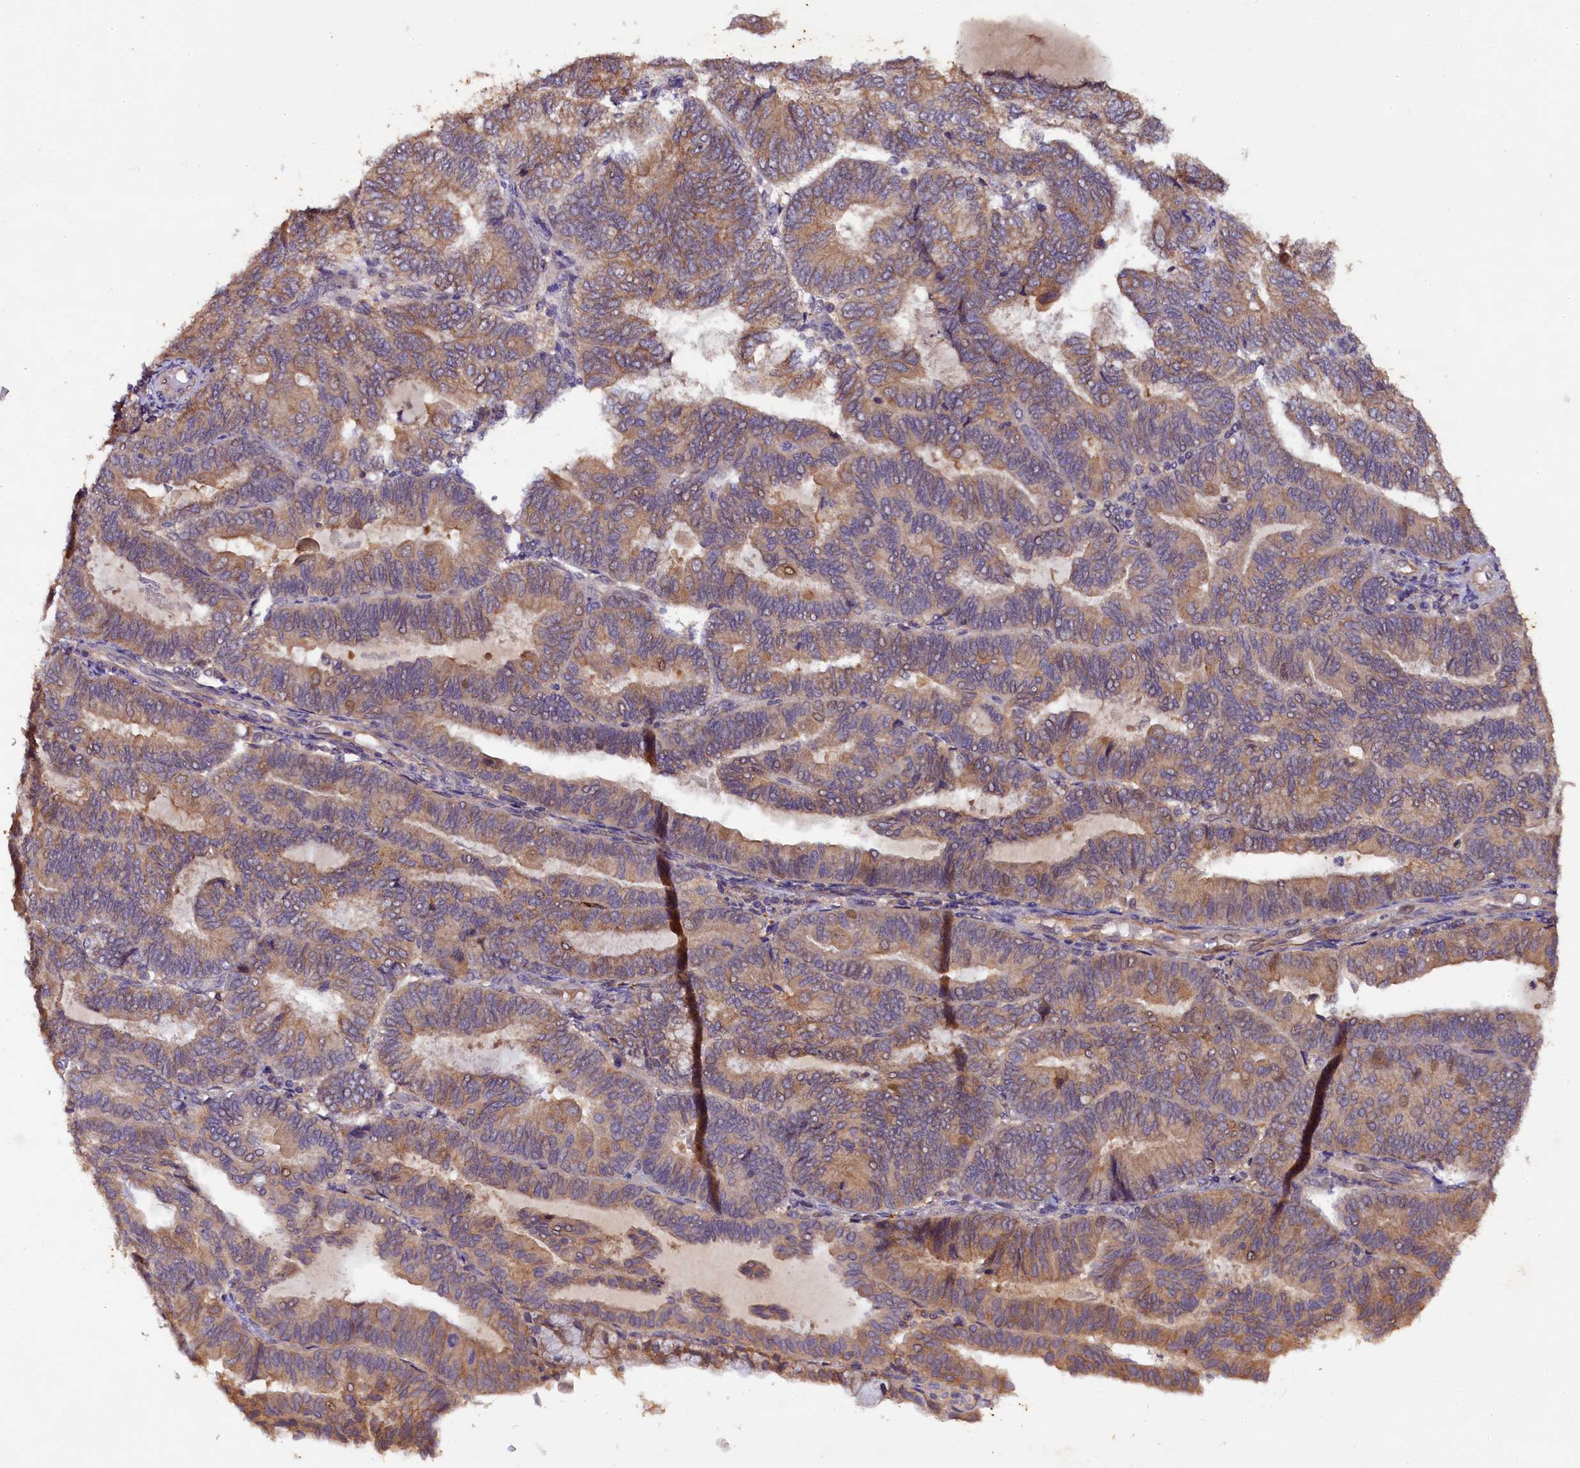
{"staining": {"intensity": "moderate", "quantity": "25%-75%", "location": "cytoplasmic/membranous"}, "tissue": "endometrial cancer", "cell_type": "Tumor cells", "image_type": "cancer", "snomed": [{"axis": "morphology", "description": "Adenocarcinoma, NOS"}, {"axis": "topography", "description": "Endometrium"}], "caption": "Immunohistochemical staining of adenocarcinoma (endometrial) displays medium levels of moderate cytoplasmic/membranous protein positivity in approximately 25%-75% of tumor cells.", "gene": "PLXNB1", "patient": {"sex": "female", "age": 81}}